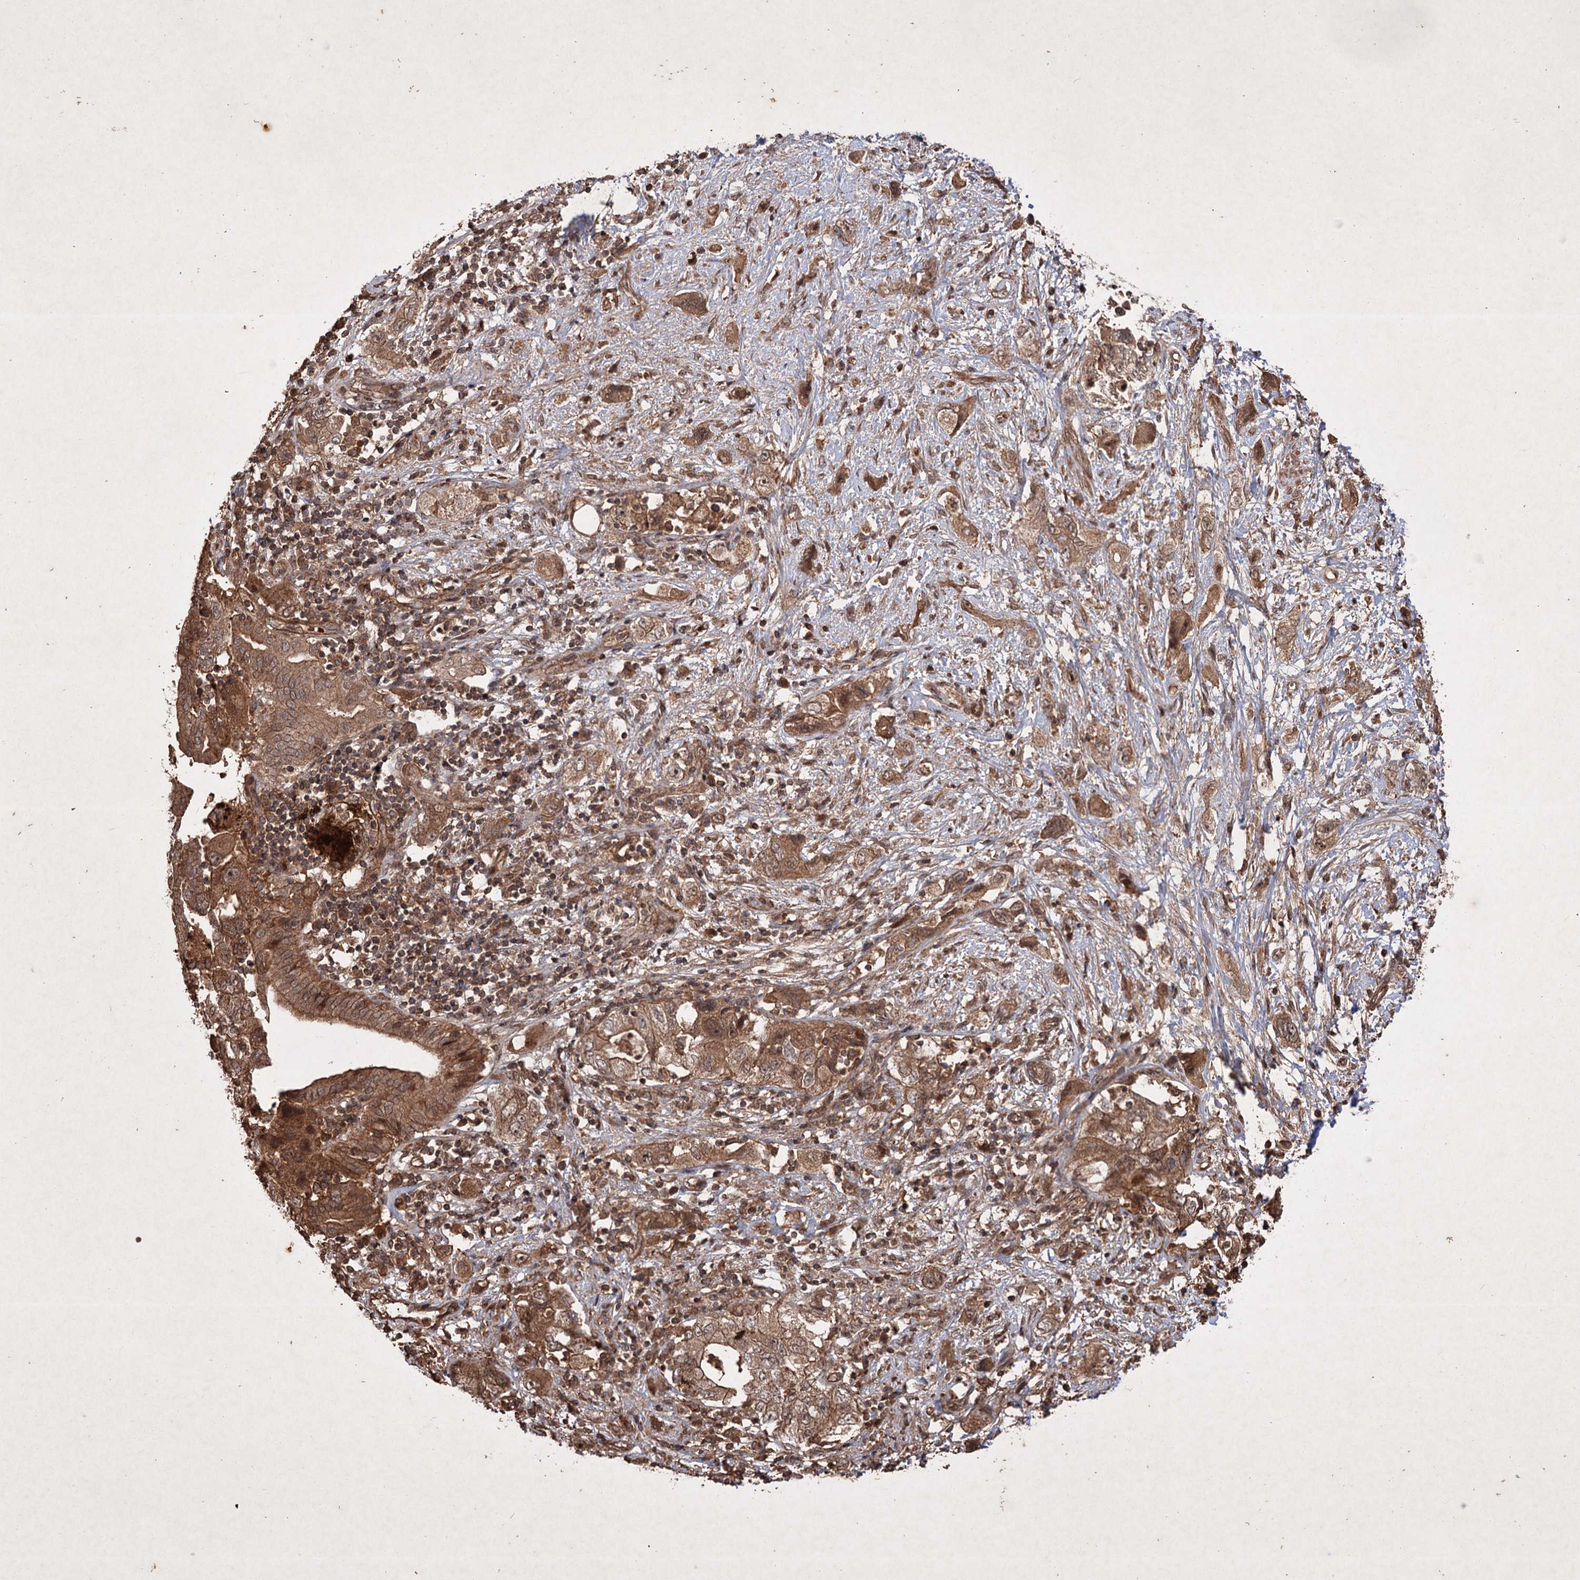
{"staining": {"intensity": "moderate", "quantity": ">75%", "location": "cytoplasmic/membranous,nuclear"}, "tissue": "pancreatic cancer", "cell_type": "Tumor cells", "image_type": "cancer", "snomed": [{"axis": "morphology", "description": "Adenocarcinoma, NOS"}, {"axis": "topography", "description": "Pancreas"}], "caption": "This is an image of IHC staining of adenocarcinoma (pancreatic), which shows moderate positivity in the cytoplasmic/membranous and nuclear of tumor cells.", "gene": "ADK", "patient": {"sex": "female", "age": 73}}